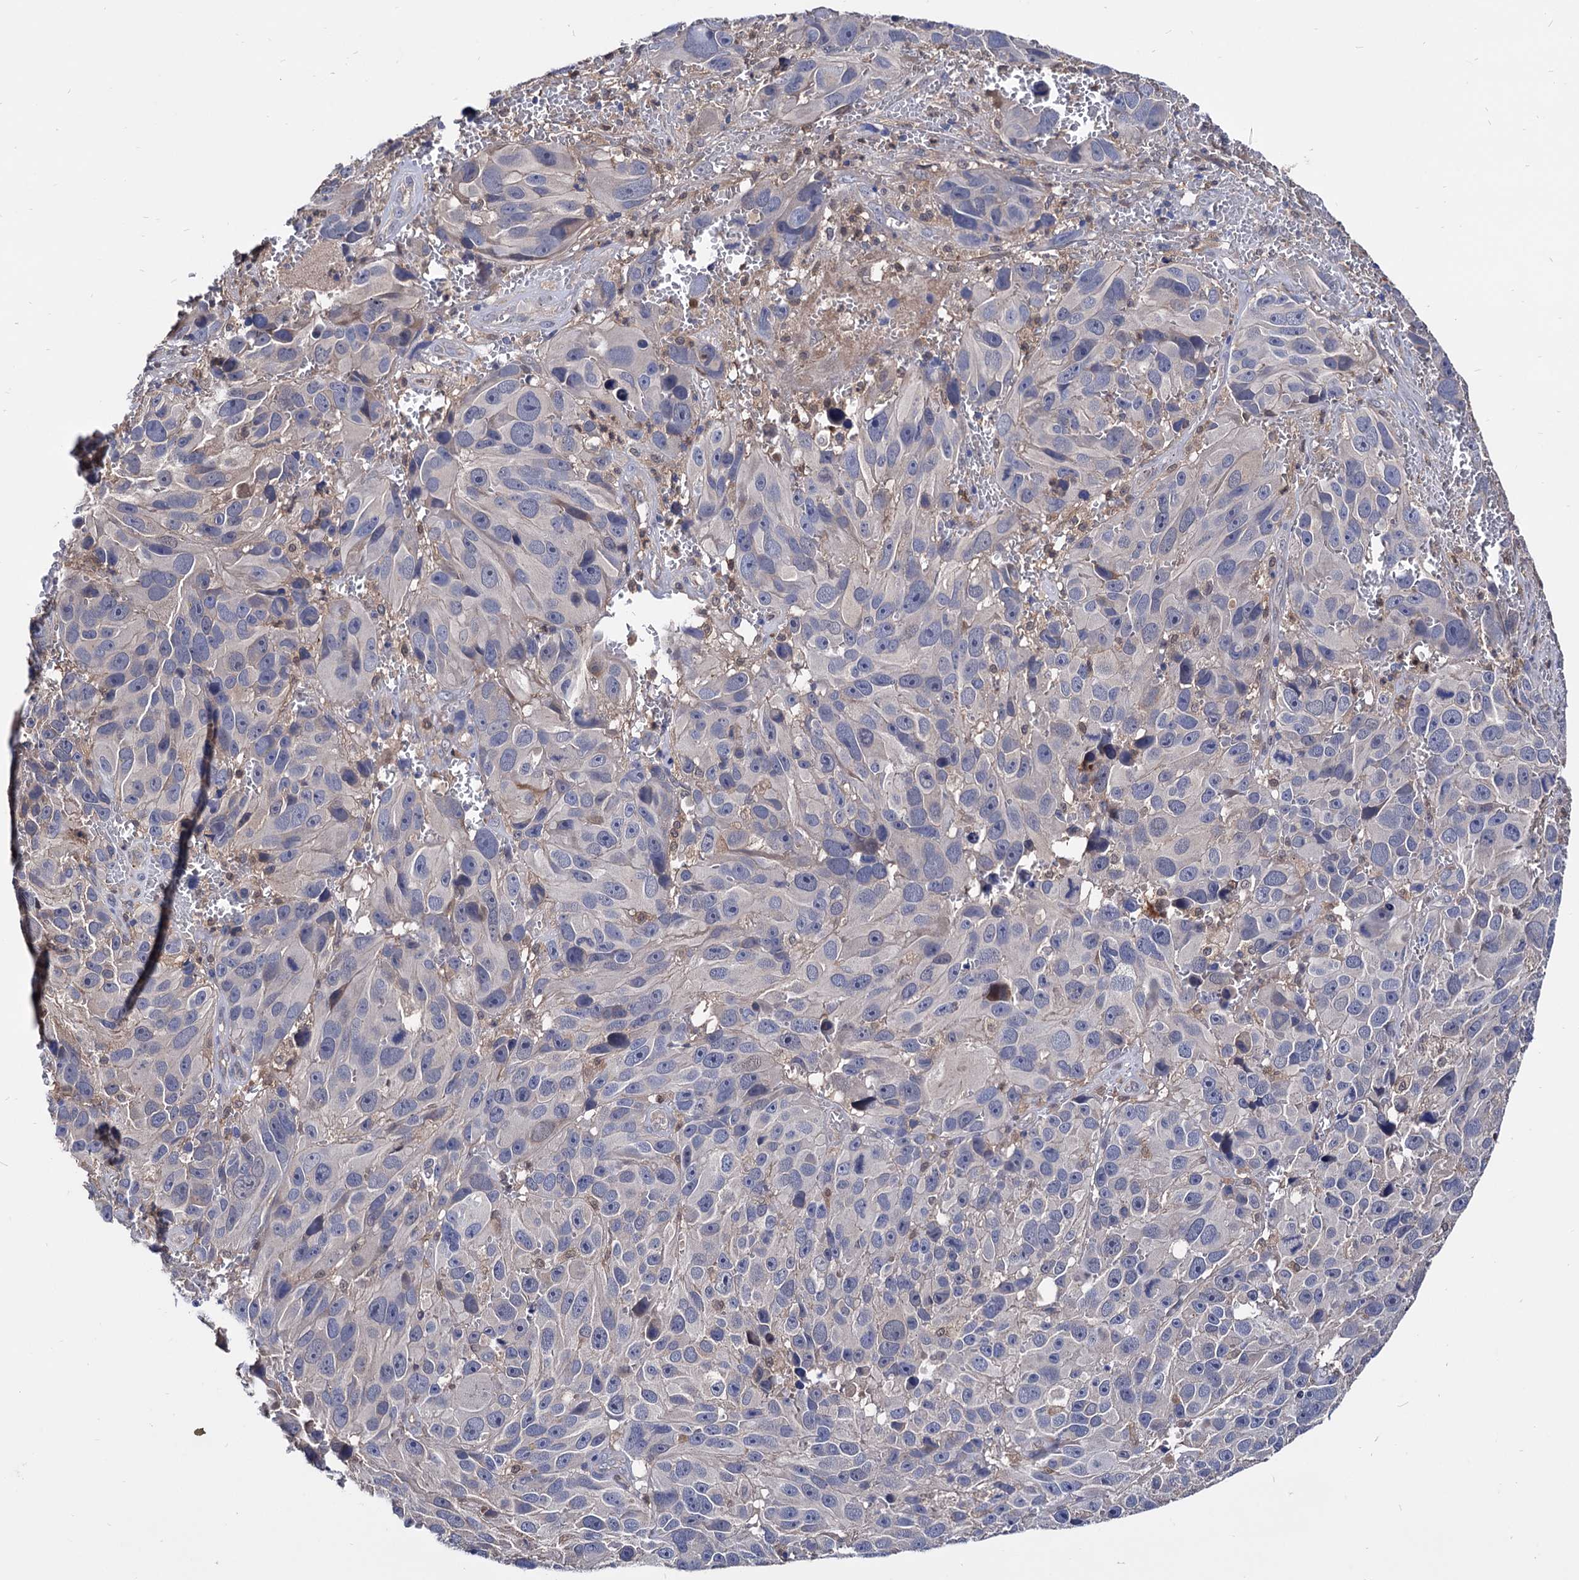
{"staining": {"intensity": "negative", "quantity": "none", "location": "none"}, "tissue": "melanoma", "cell_type": "Tumor cells", "image_type": "cancer", "snomed": [{"axis": "morphology", "description": "Malignant melanoma, NOS"}, {"axis": "topography", "description": "Skin"}], "caption": "Photomicrograph shows no protein expression in tumor cells of melanoma tissue.", "gene": "CPPED1", "patient": {"sex": "male", "age": 84}}